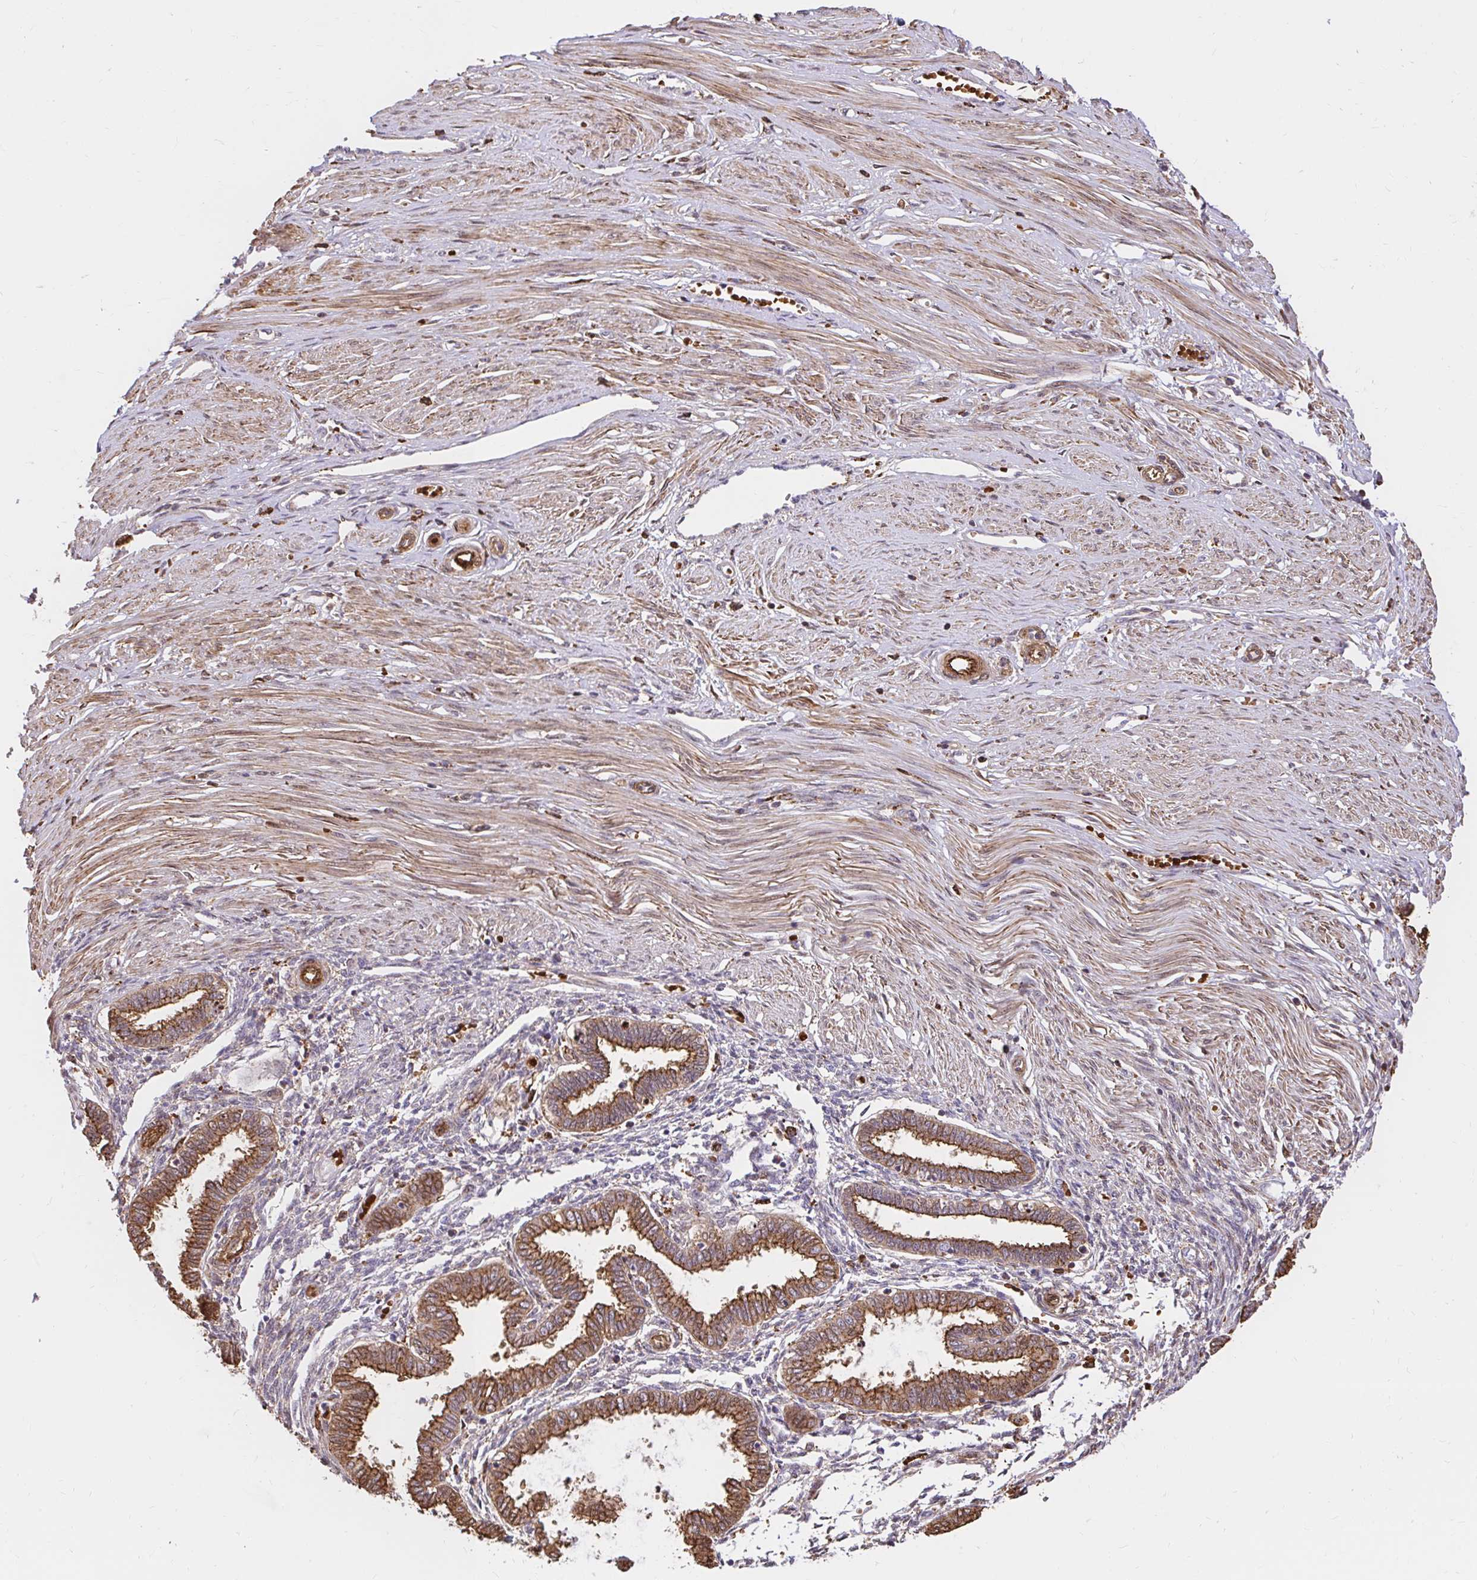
{"staining": {"intensity": "negative", "quantity": "none", "location": "none"}, "tissue": "endometrium", "cell_type": "Cells in endometrial stroma", "image_type": "normal", "snomed": [{"axis": "morphology", "description": "Normal tissue, NOS"}, {"axis": "topography", "description": "Endometrium"}], "caption": "Cells in endometrial stroma are negative for brown protein staining in unremarkable endometrium. The staining was performed using DAB to visualize the protein expression in brown, while the nuclei were stained in blue with hematoxylin (Magnification: 20x).", "gene": "GSN", "patient": {"sex": "female", "age": 33}}